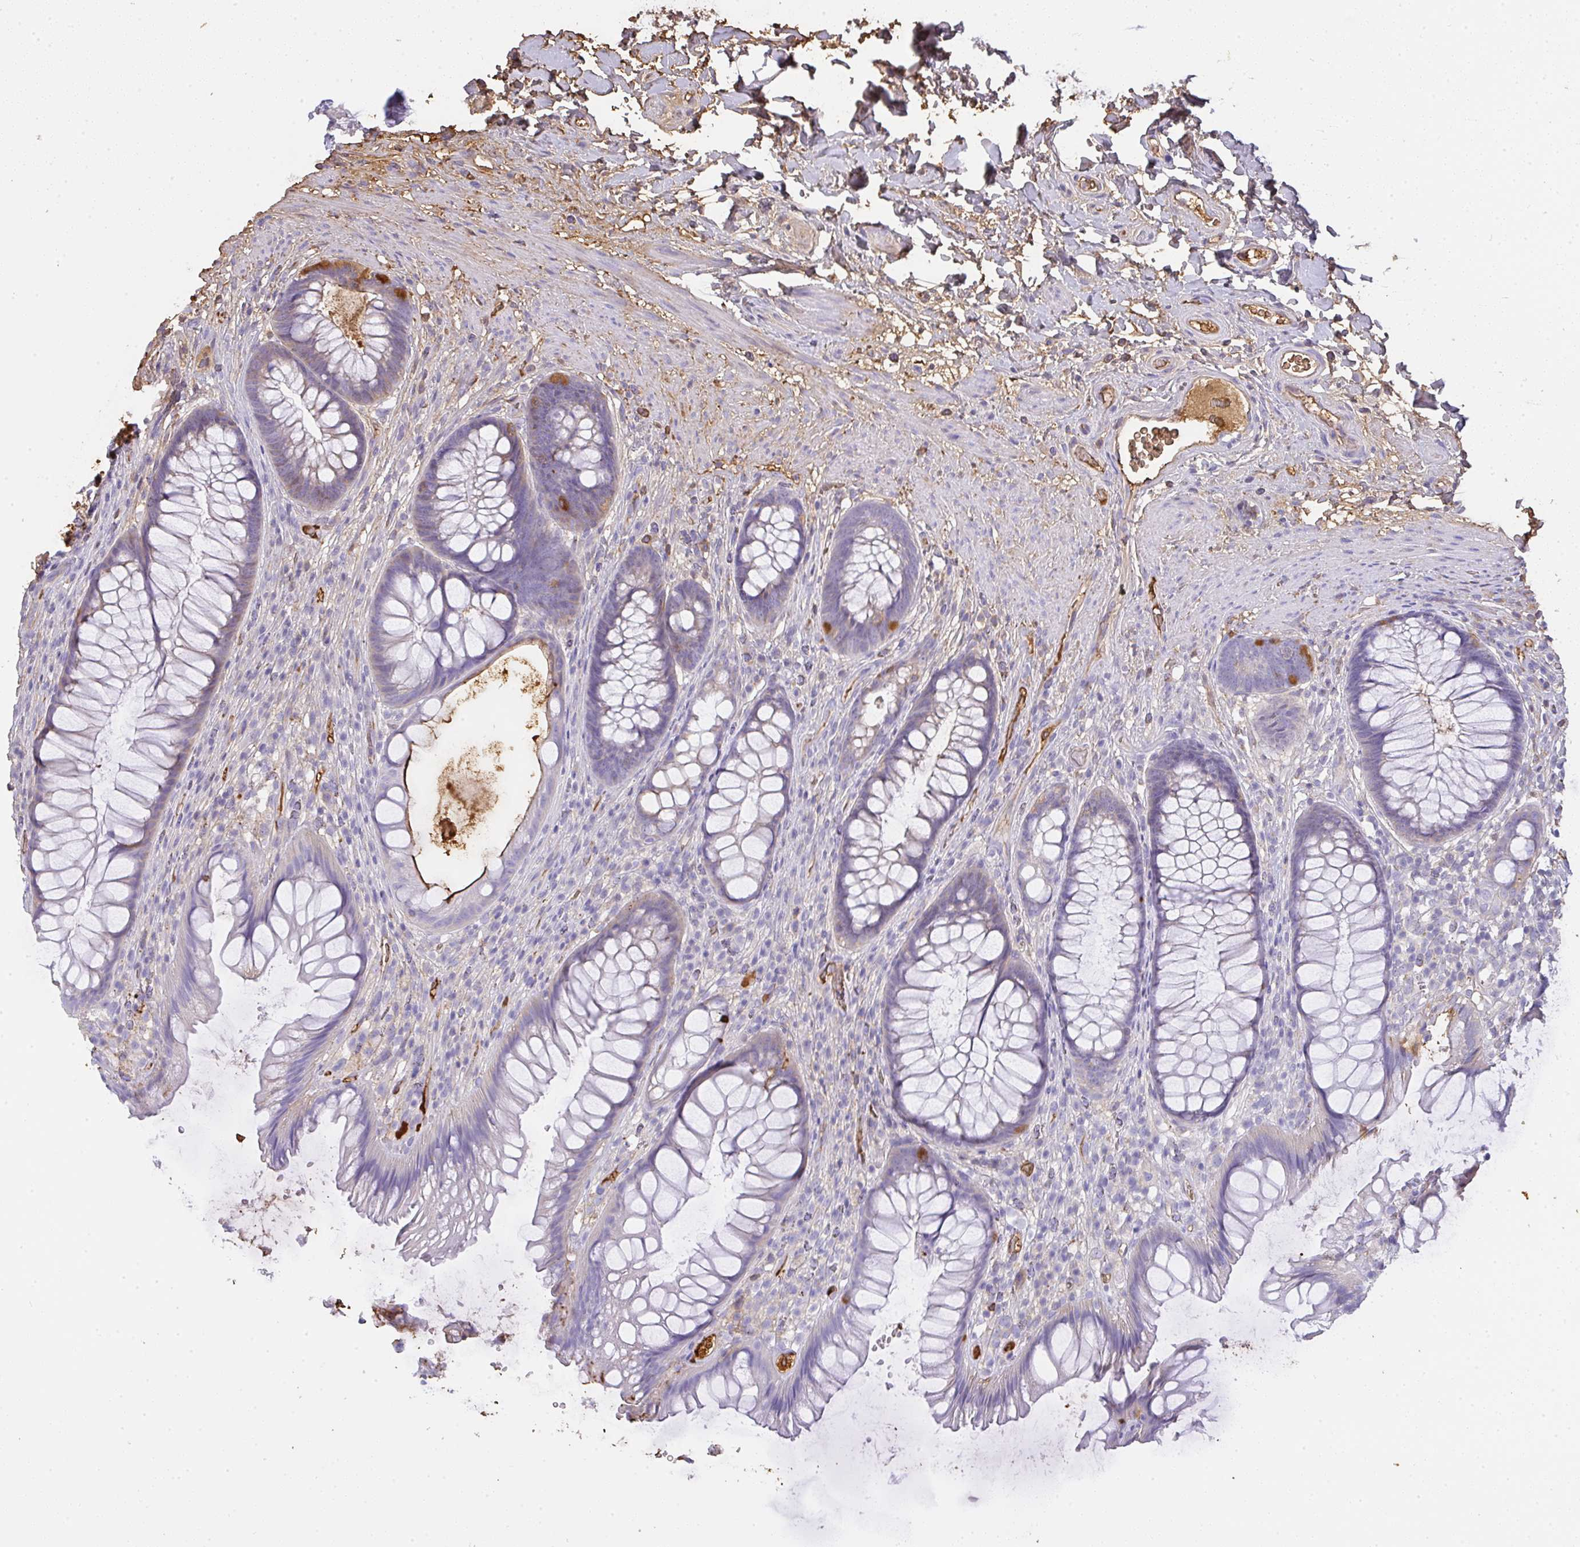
{"staining": {"intensity": "strong", "quantity": "<25%", "location": "cytoplasmic/membranous"}, "tissue": "rectum", "cell_type": "Glandular cells", "image_type": "normal", "snomed": [{"axis": "morphology", "description": "Normal tissue, NOS"}, {"axis": "topography", "description": "Rectum"}], "caption": "IHC of benign human rectum shows medium levels of strong cytoplasmic/membranous expression in approximately <25% of glandular cells.", "gene": "SMYD5", "patient": {"sex": "male", "age": 53}}